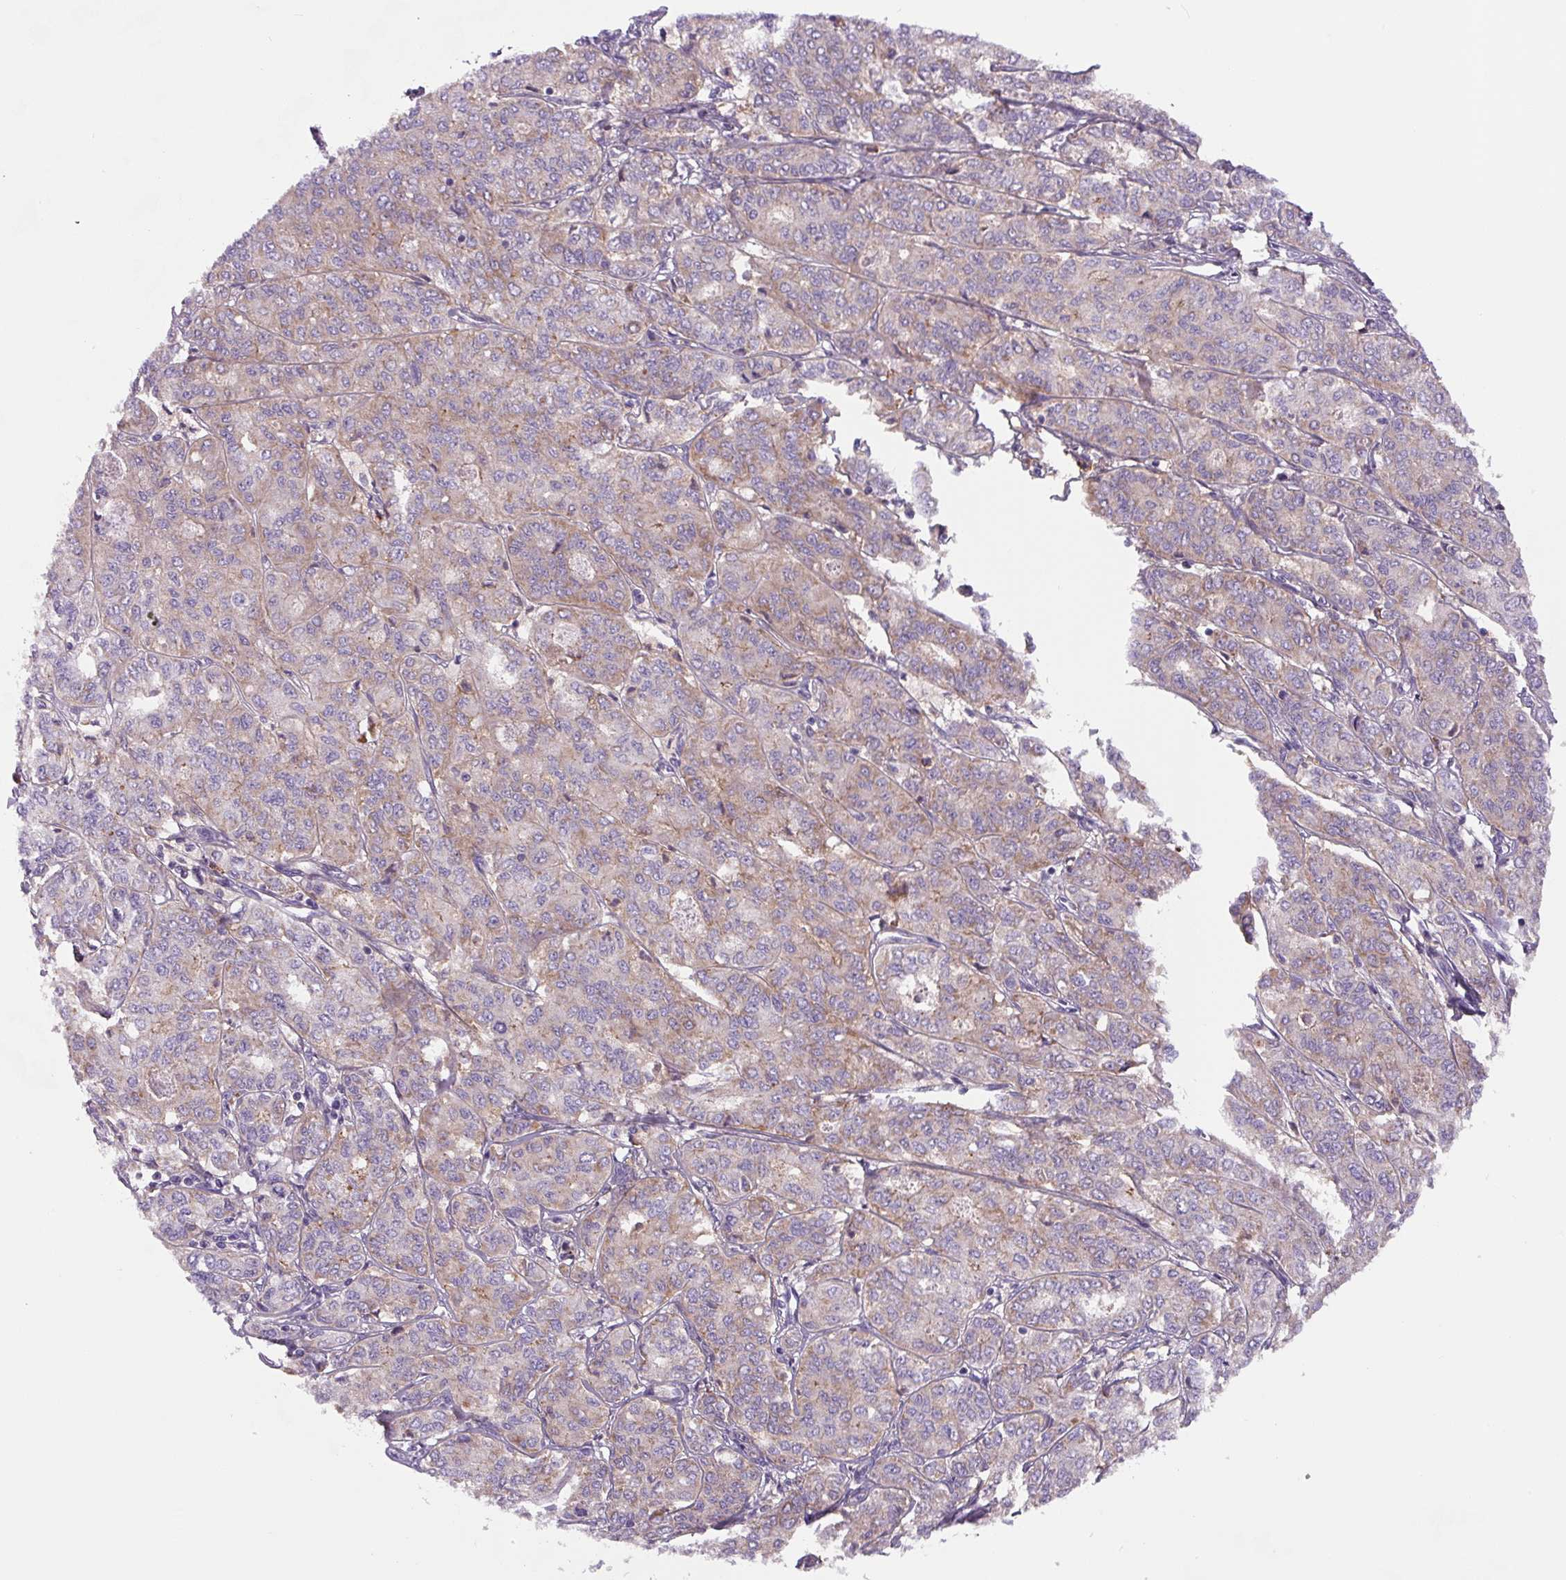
{"staining": {"intensity": "weak", "quantity": "<25%", "location": "cytoplasmic/membranous"}, "tissue": "endometrial cancer", "cell_type": "Tumor cells", "image_type": "cancer", "snomed": [{"axis": "morphology", "description": "Adenocarcinoma, NOS"}, {"axis": "topography", "description": "Endometrium"}], "caption": "DAB (3,3'-diaminobenzidine) immunohistochemical staining of endometrial cancer (adenocarcinoma) shows no significant expression in tumor cells.", "gene": "DHFR2", "patient": {"sex": "female", "age": 61}}